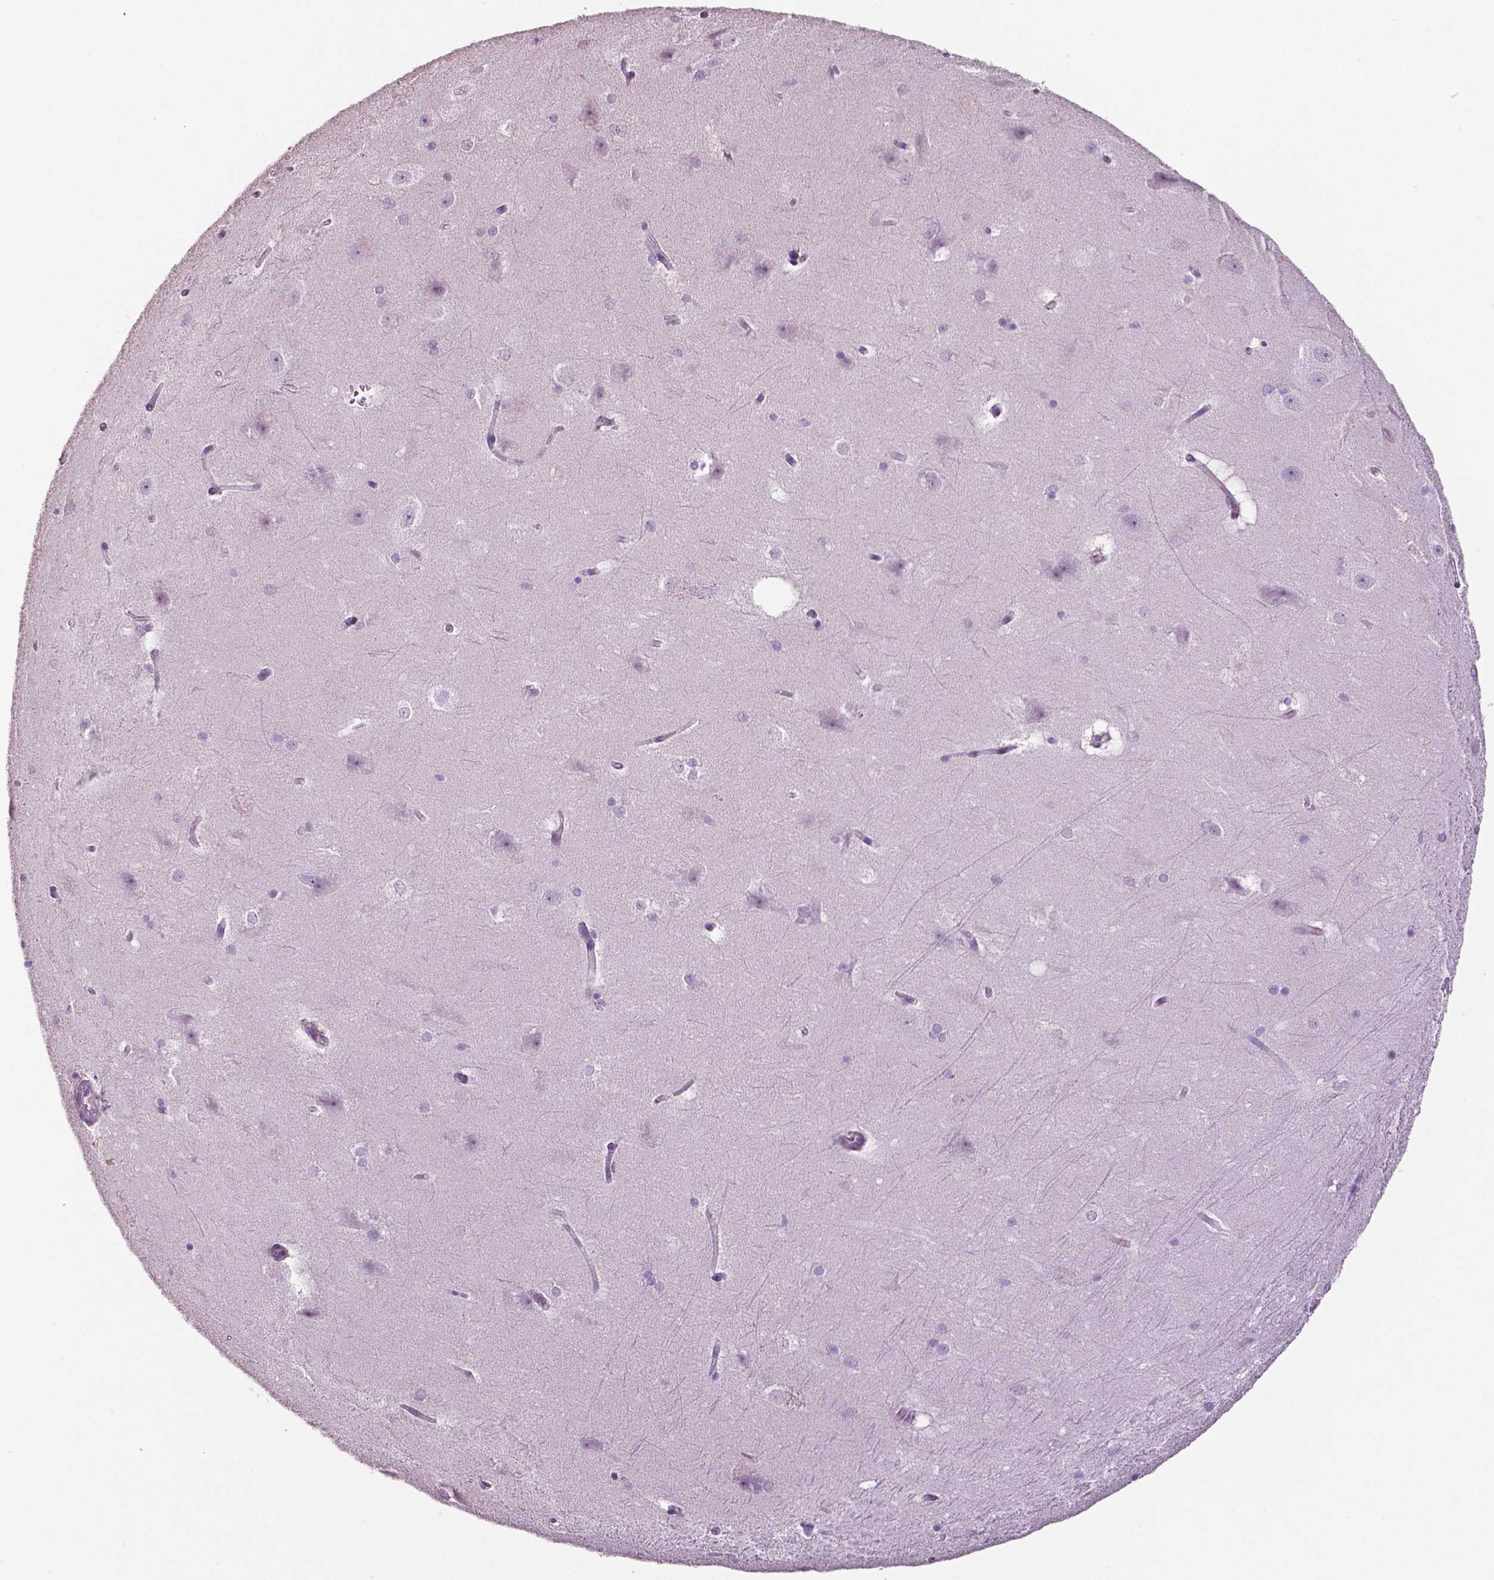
{"staining": {"intensity": "negative", "quantity": "none", "location": "none"}, "tissue": "hippocampus", "cell_type": "Glial cells", "image_type": "normal", "snomed": [{"axis": "morphology", "description": "Normal tissue, NOS"}, {"axis": "topography", "description": "Cerebral cortex"}, {"axis": "topography", "description": "Hippocampus"}], "caption": "Protein analysis of normal hippocampus exhibits no significant staining in glial cells. (Immunohistochemistry, brightfield microscopy, high magnification).", "gene": "TBC1D10C", "patient": {"sex": "female", "age": 19}}